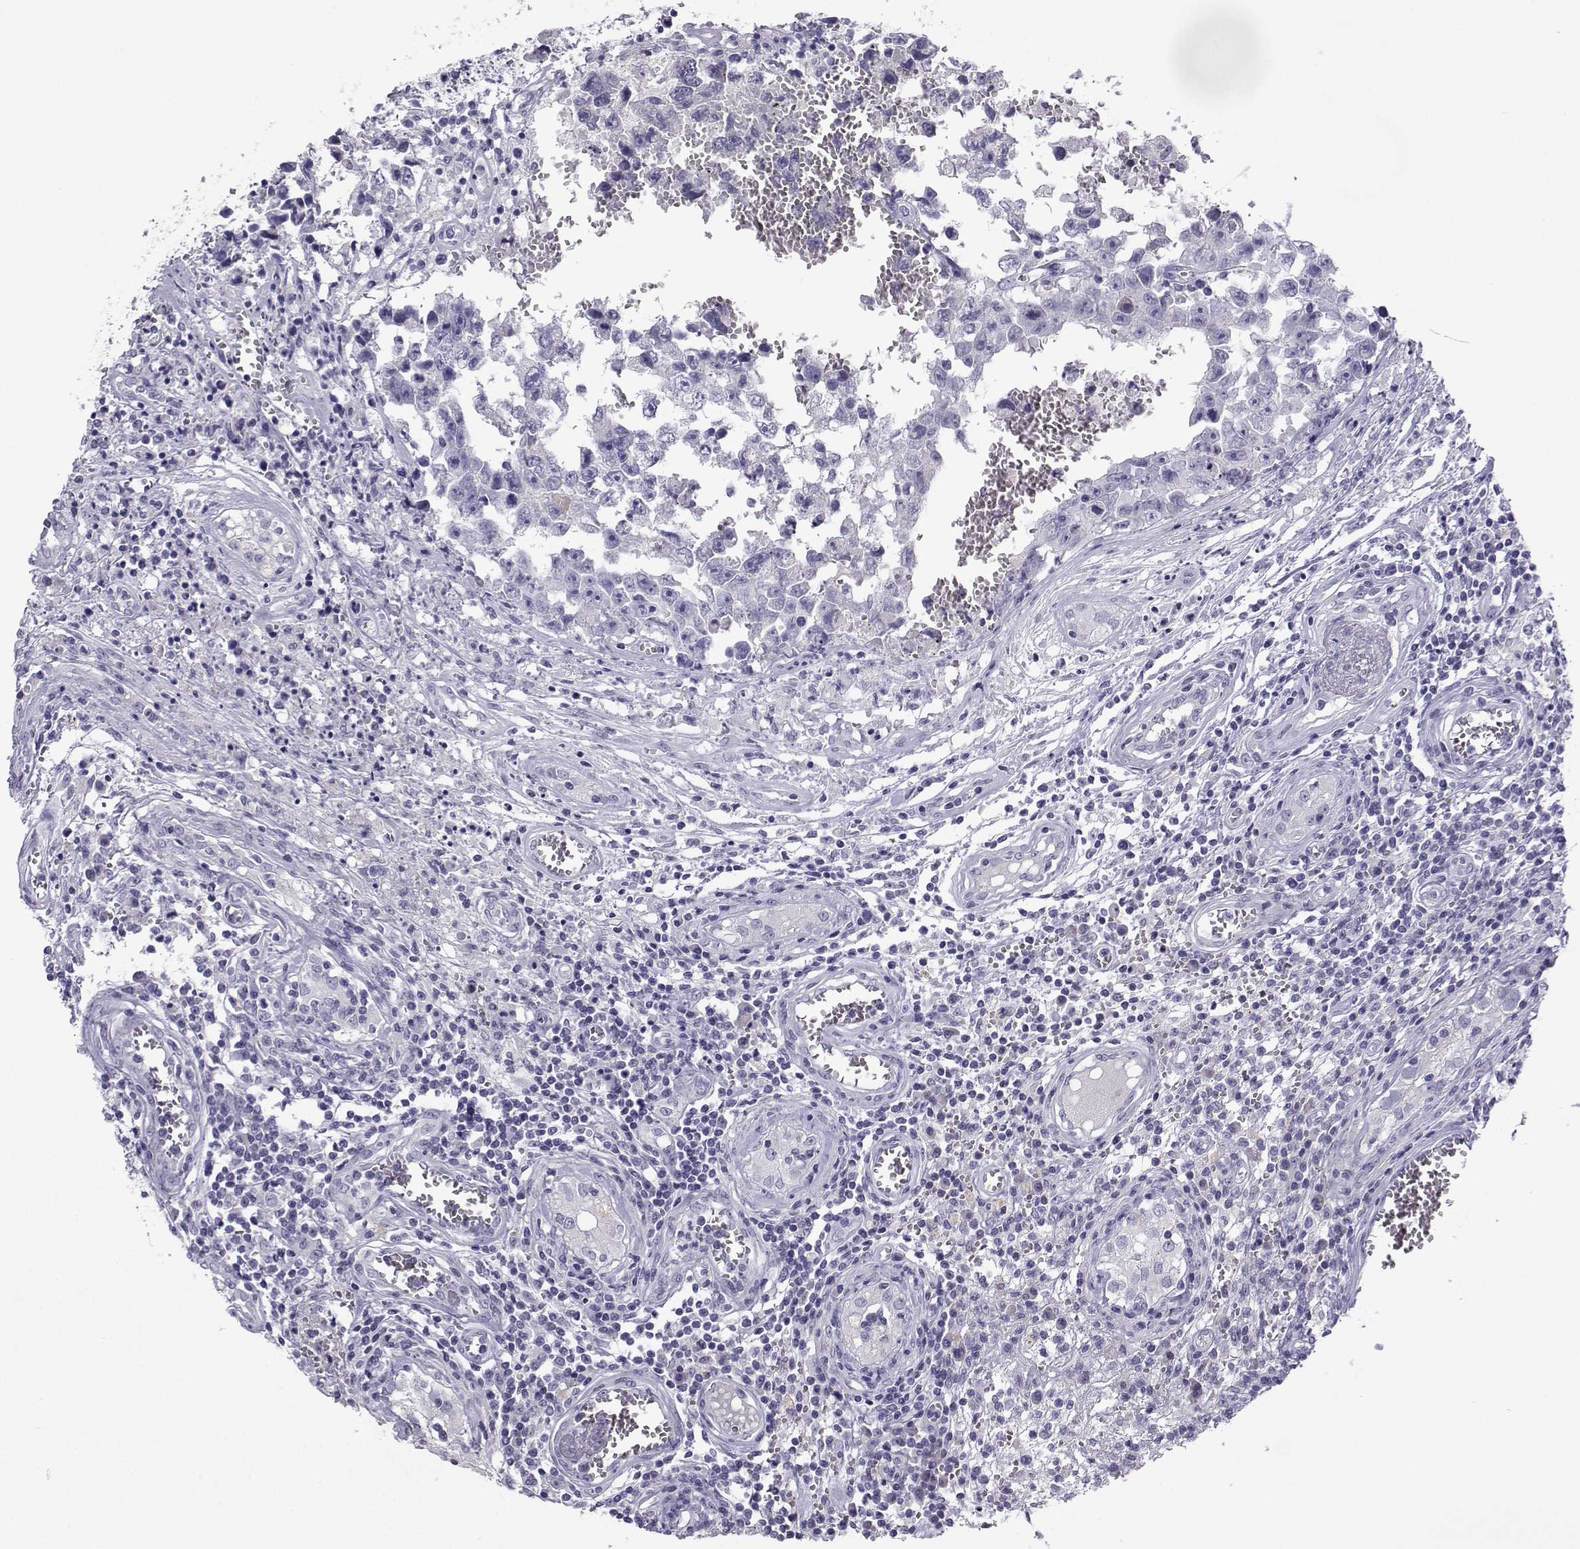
{"staining": {"intensity": "negative", "quantity": "none", "location": "none"}, "tissue": "testis cancer", "cell_type": "Tumor cells", "image_type": "cancer", "snomed": [{"axis": "morphology", "description": "Carcinoma, Embryonal, NOS"}, {"axis": "topography", "description": "Testis"}], "caption": "Immunohistochemical staining of testis cancer exhibits no significant staining in tumor cells.", "gene": "ARMC2", "patient": {"sex": "male", "age": 36}}